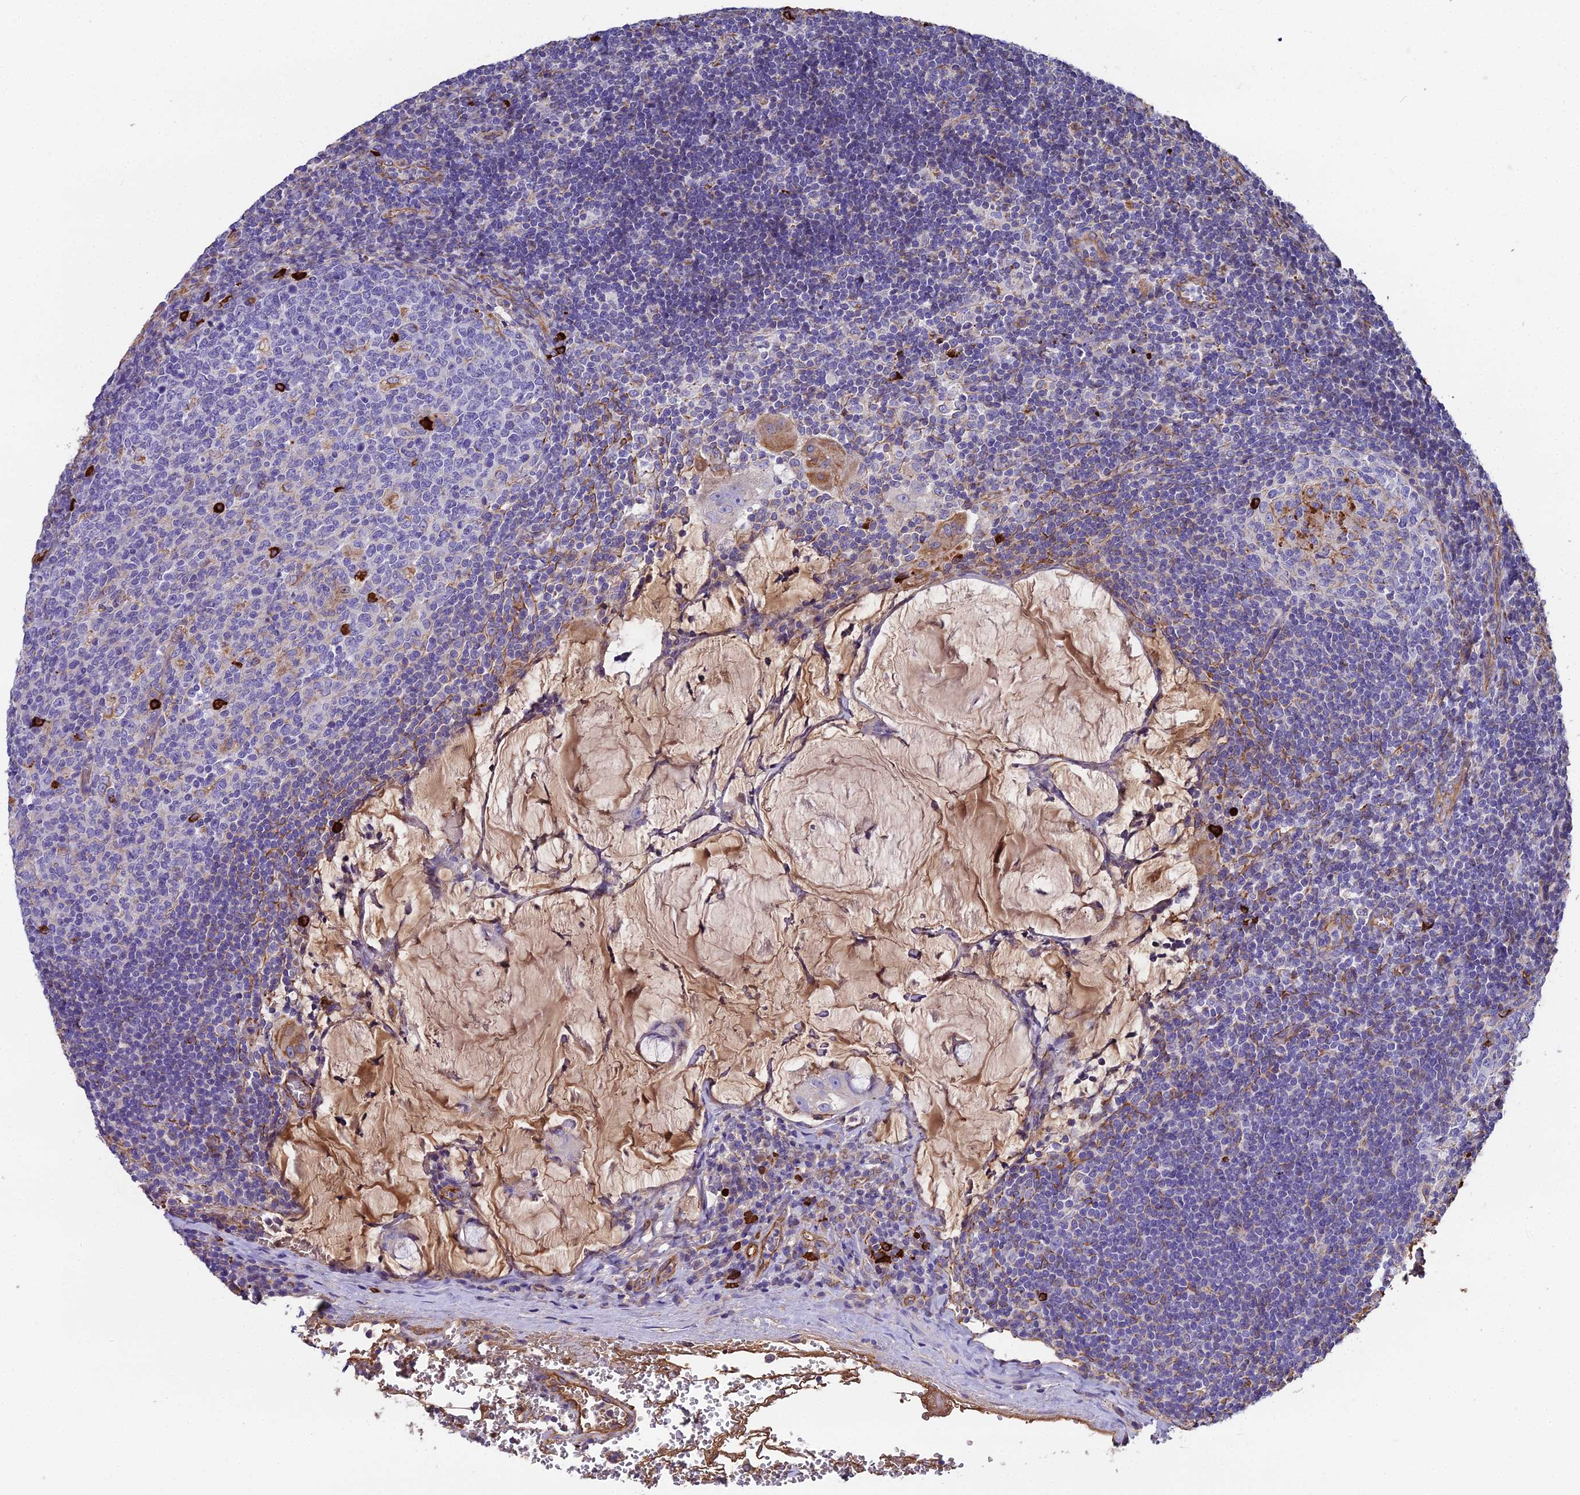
{"staining": {"intensity": "negative", "quantity": "none", "location": "none"}, "tissue": "lymph node", "cell_type": "Germinal center cells", "image_type": "normal", "snomed": [{"axis": "morphology", "description": "Normal tissue, NOS"}, {"axis": "topography", "description": "Lymph node"}], "caption": "The IHC image has no significant positivity in germinal center cells of lymph node. The staining is performed using DAB (3,3'-diaminobenzidine) brown chromogen with nuclei counter-stained in using hematoxylin.", "gene": "BEX4", "patient": {"sex": "female", "age": 73}}